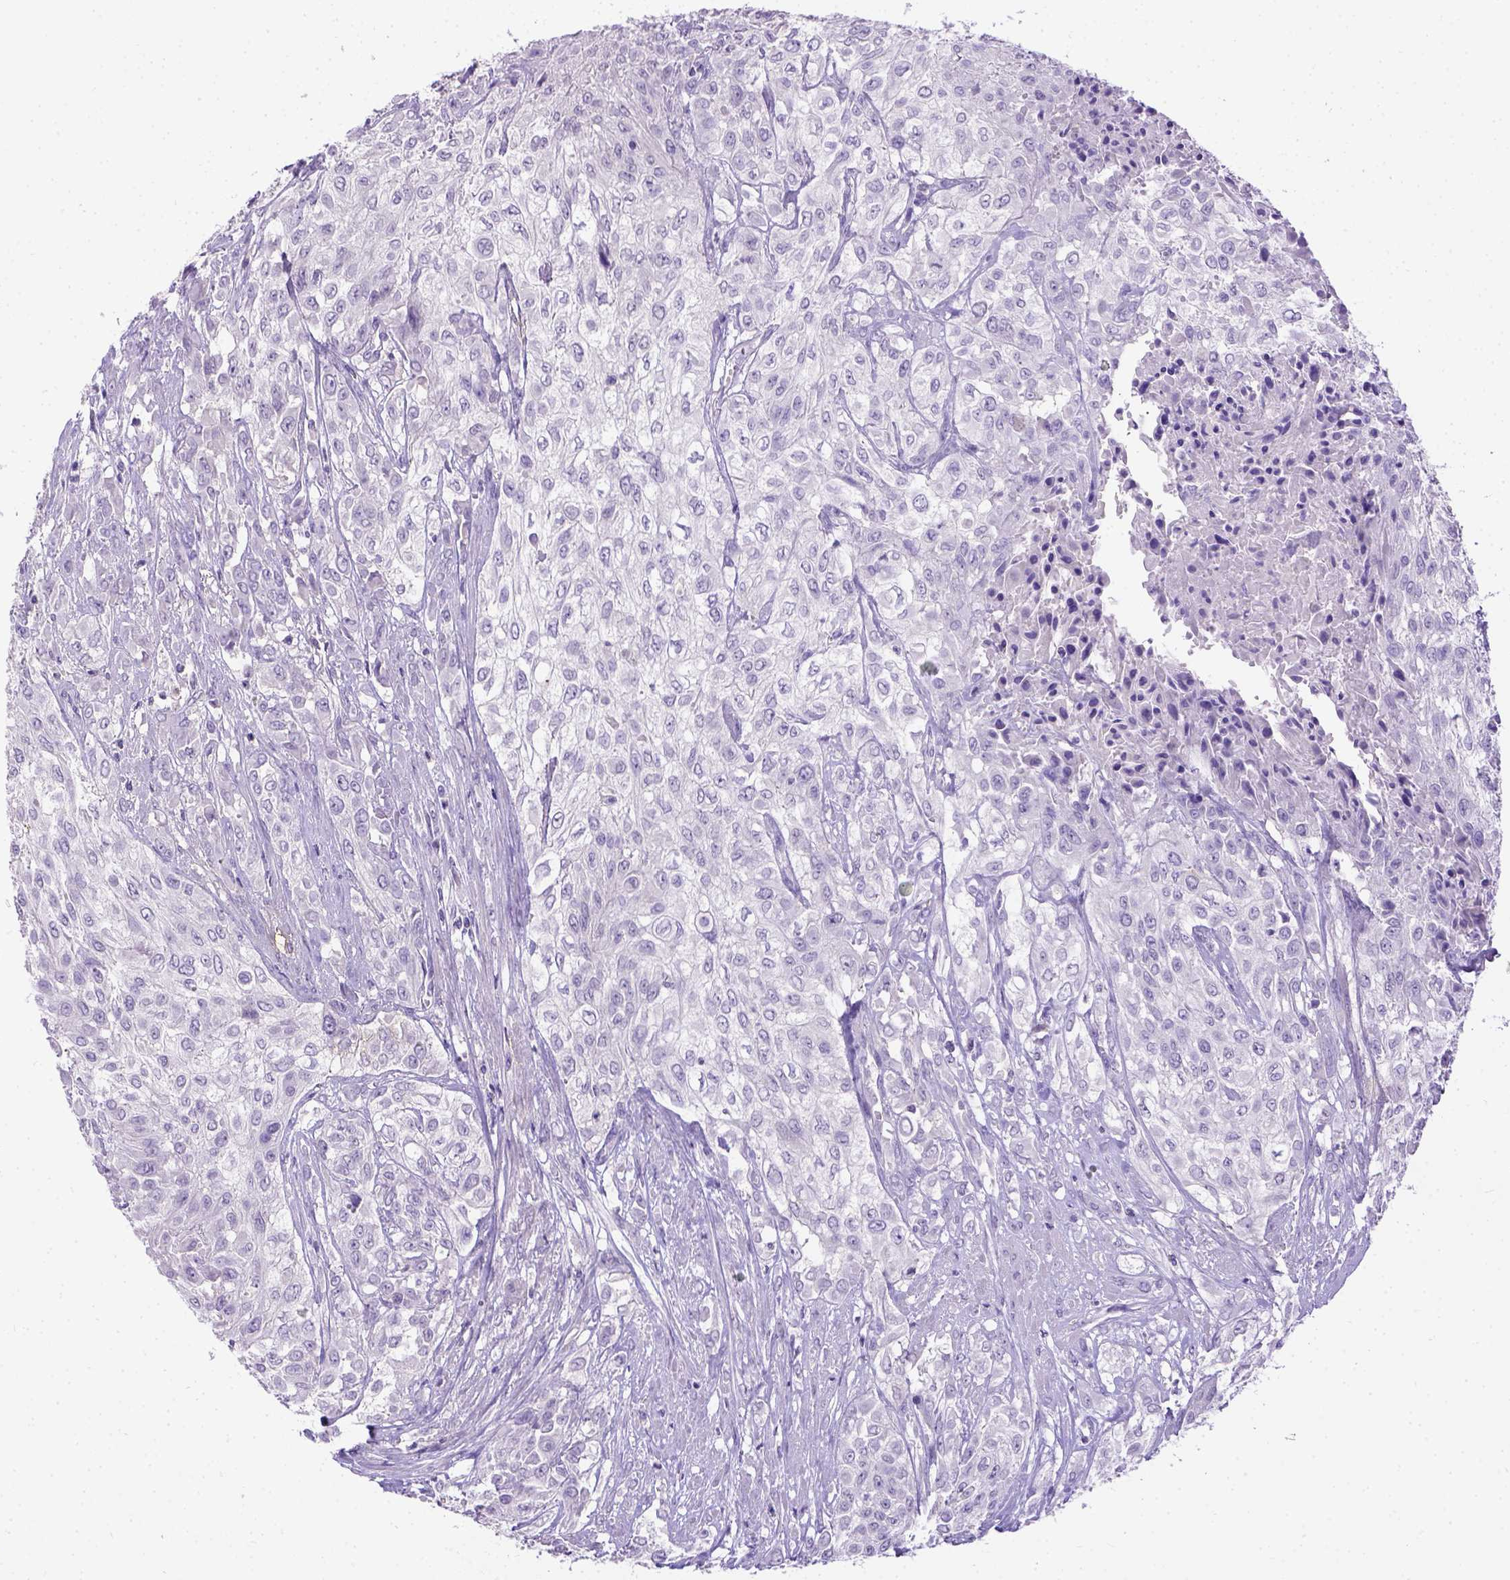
{"staining": {"intensity": "negative", "quantity": "none", "location": "none"}, "tissue": "urothelial cancer", "cell_type": "Tumor cells", "image_type": "cancer", "snomed": [{"axis": "morphology", "description": "Urothelial carcinoma, High grade"}, {"axis": "topography", "description": "Urinary bladder"}], "caption": "Tumor cells show no significant protein expression in urothelial cancer. The staining is performed using DAB brown chromogen with nuclei counter-stained in using hematoxylin.", "gene": "B3GAT1", "patient": {"sex": "male", "age": 57}}